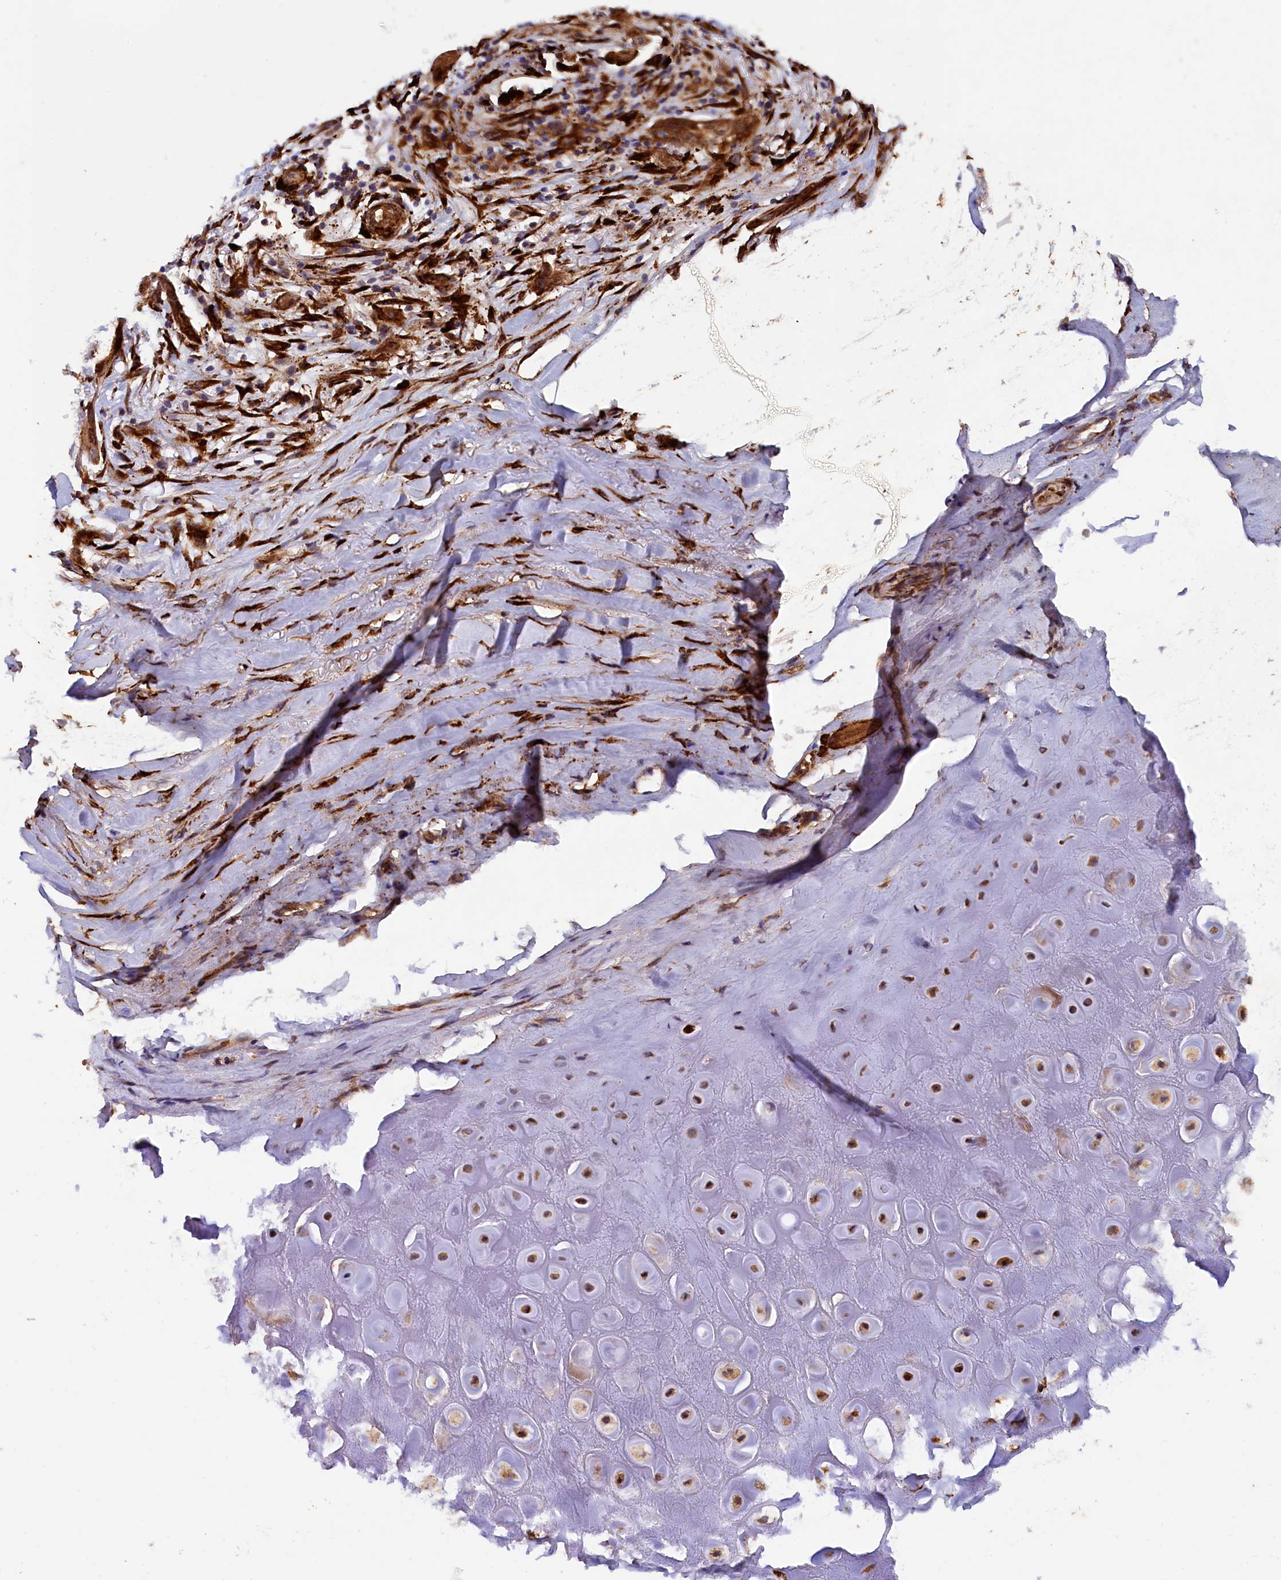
{"staining": {"intensity": "weak", "quantity": ">75%", "location": "cytoplasmic/membranous"}, "tissue": "adipose tissue", "cell_type": "Adipocytes", "image_type": "normal", "snomed": [{"axis": "morphology", "description": "Normal tissue, NOS"}, {"axis": "morphology", "description": "Basal cell carcinoma"}, {"axis": "topography", "description": "Skin"}], "caption": "A high-resolution histopathology image shows IHC staining of normal adipose tissue, which shows weak cytoplasmic/membranous staining in about >75% of adipocytes. (brown staining indicates protein expression, while blue staining denotes nuclei).", "gene": "ARRDC4", "patient": {"sex": "female", "age": 89}}